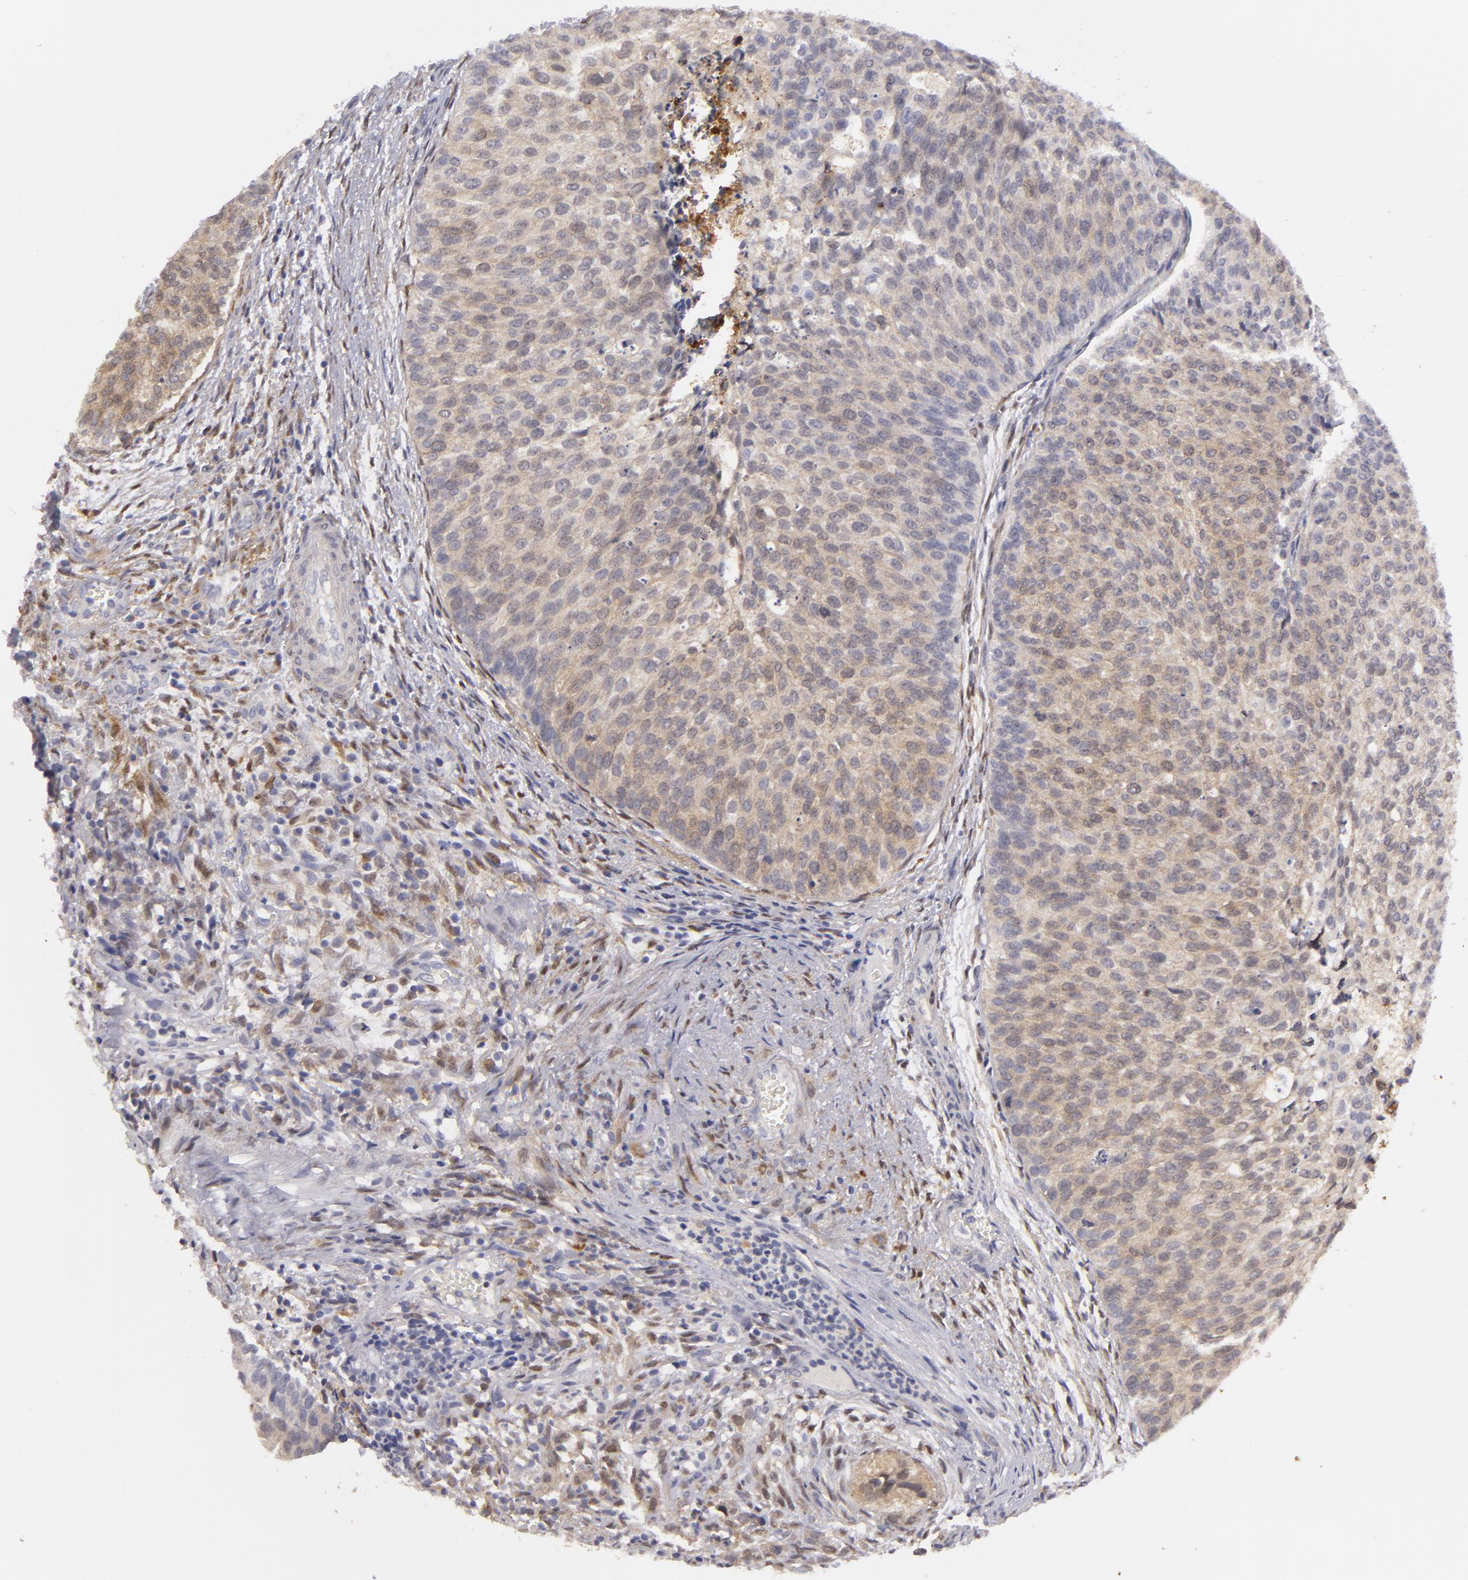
{"staining": {"intensity": "moderate", "quantity": "25%-75%", "location": "cytoplasmic/membranous"}, "tissue": "urothelial cancer", "cell_type": "Tumor cells", "image_type": "cancer", "snomed": [{"axis": "morphology", "description": "Urothelial carcinoma, Low grade"}, {"axis": "topography", "description": "Urinary bladder"}], "caption": "Urothelial carcinoma (low-grade) stained with a brown dye shows moderate cytoplasmic/membranous positive staining in about 25%-75% of tumor cells.", "gene": "EFS", "patient": {"sex": "male", "age": 84}}